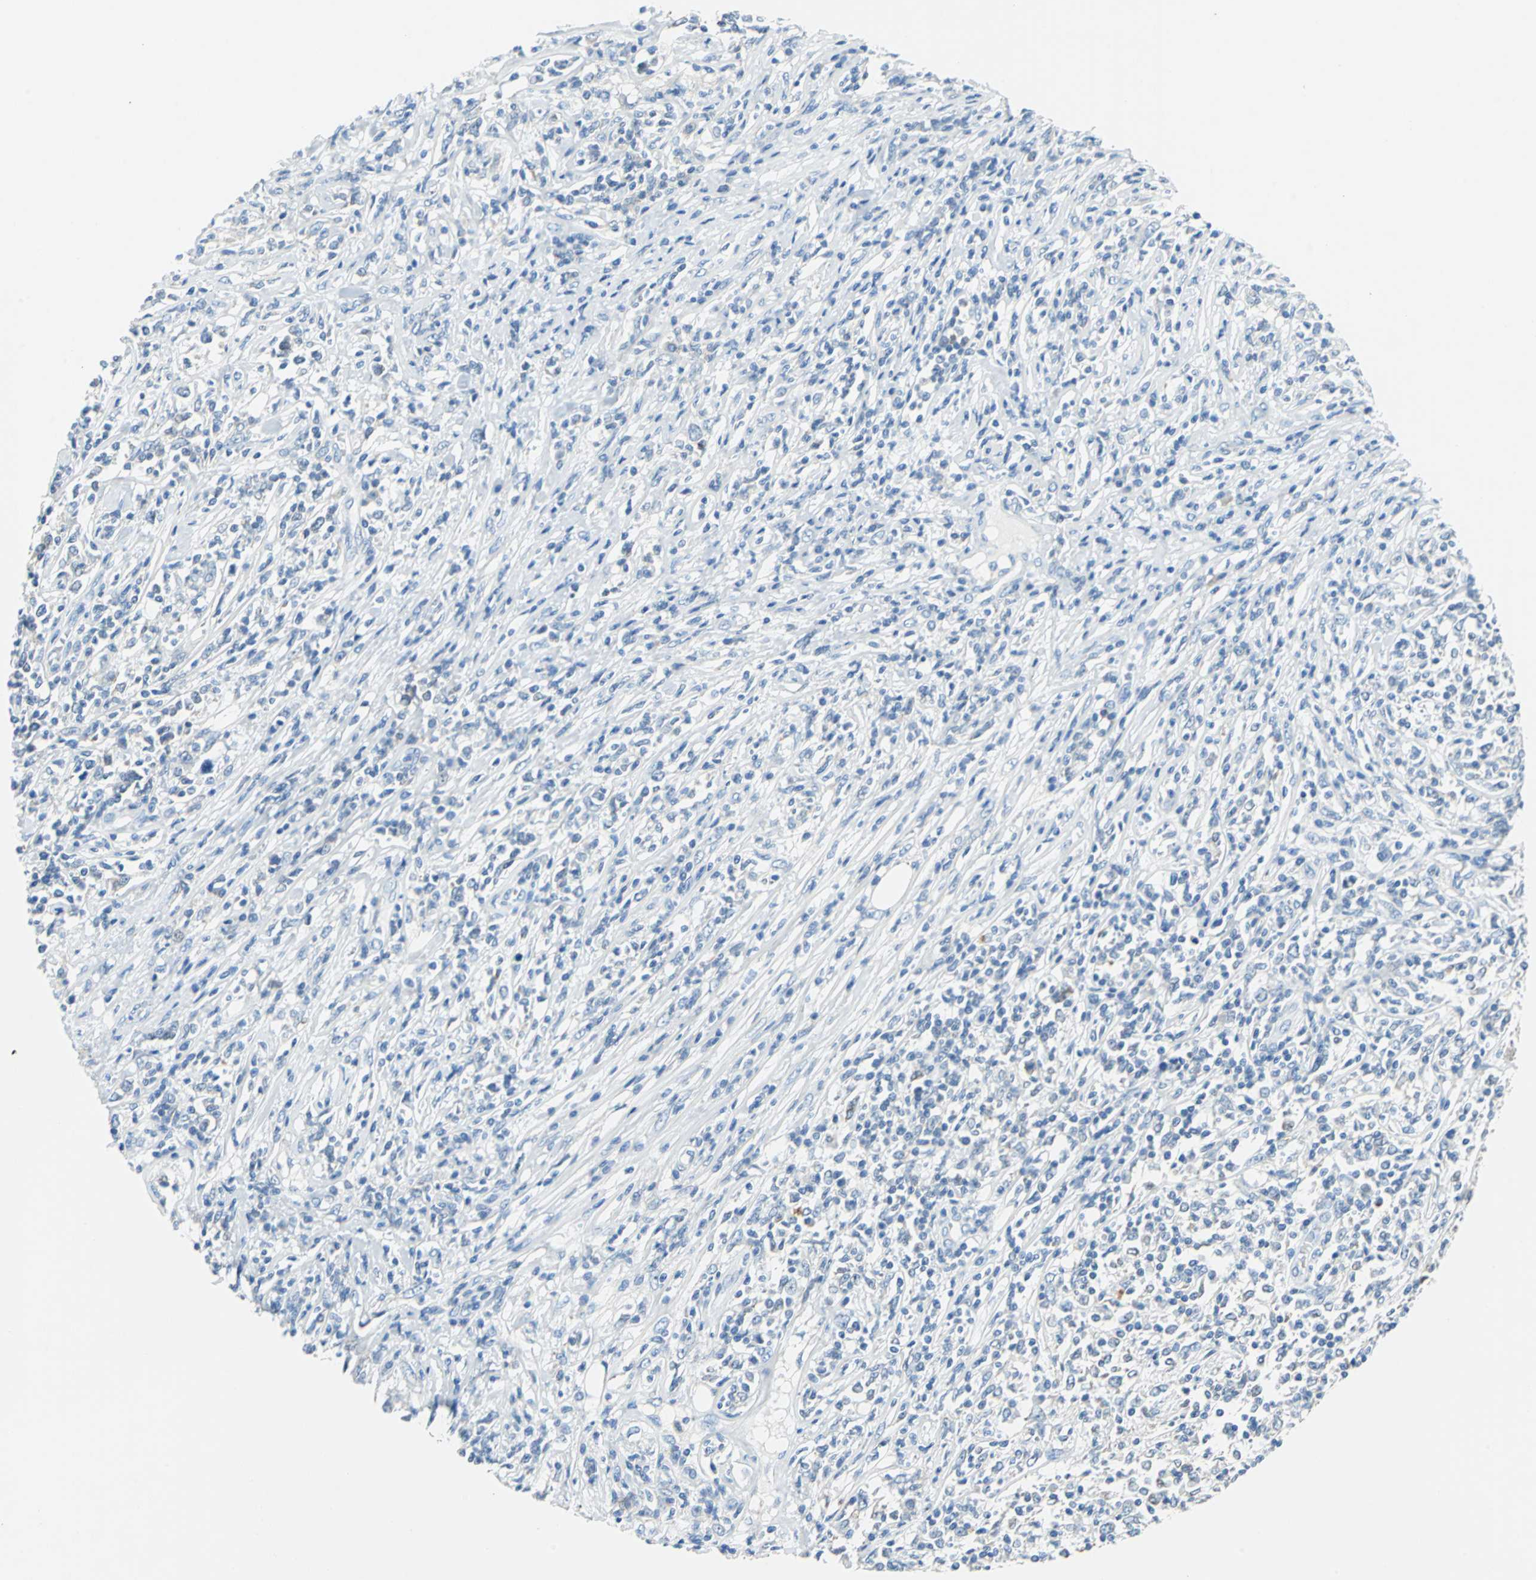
{"staining": {"intensity": "negative", "quantity": "none", "location": "none"}, "tissue": "lymphoma", "cell_type": "Tumor cells", "image_type": "cancer", "snomed": [{"axis": "morphology", "description": "Malignant lymphoma, non-Hodgkin's type, High grade"}, {"axis": "topography", "description": "Lymph node"}], "caption": "Immunohistochemical staining of human high-grade malignant lymphoma, non-Hodgkin's type shows no significant positivity in tumor cells. (DAB (3,3'-diaminobenzidine) immunohistochemistry, high magnification).", "gene": "TEX264", "patient": {"sex": "female", "age": 84}}